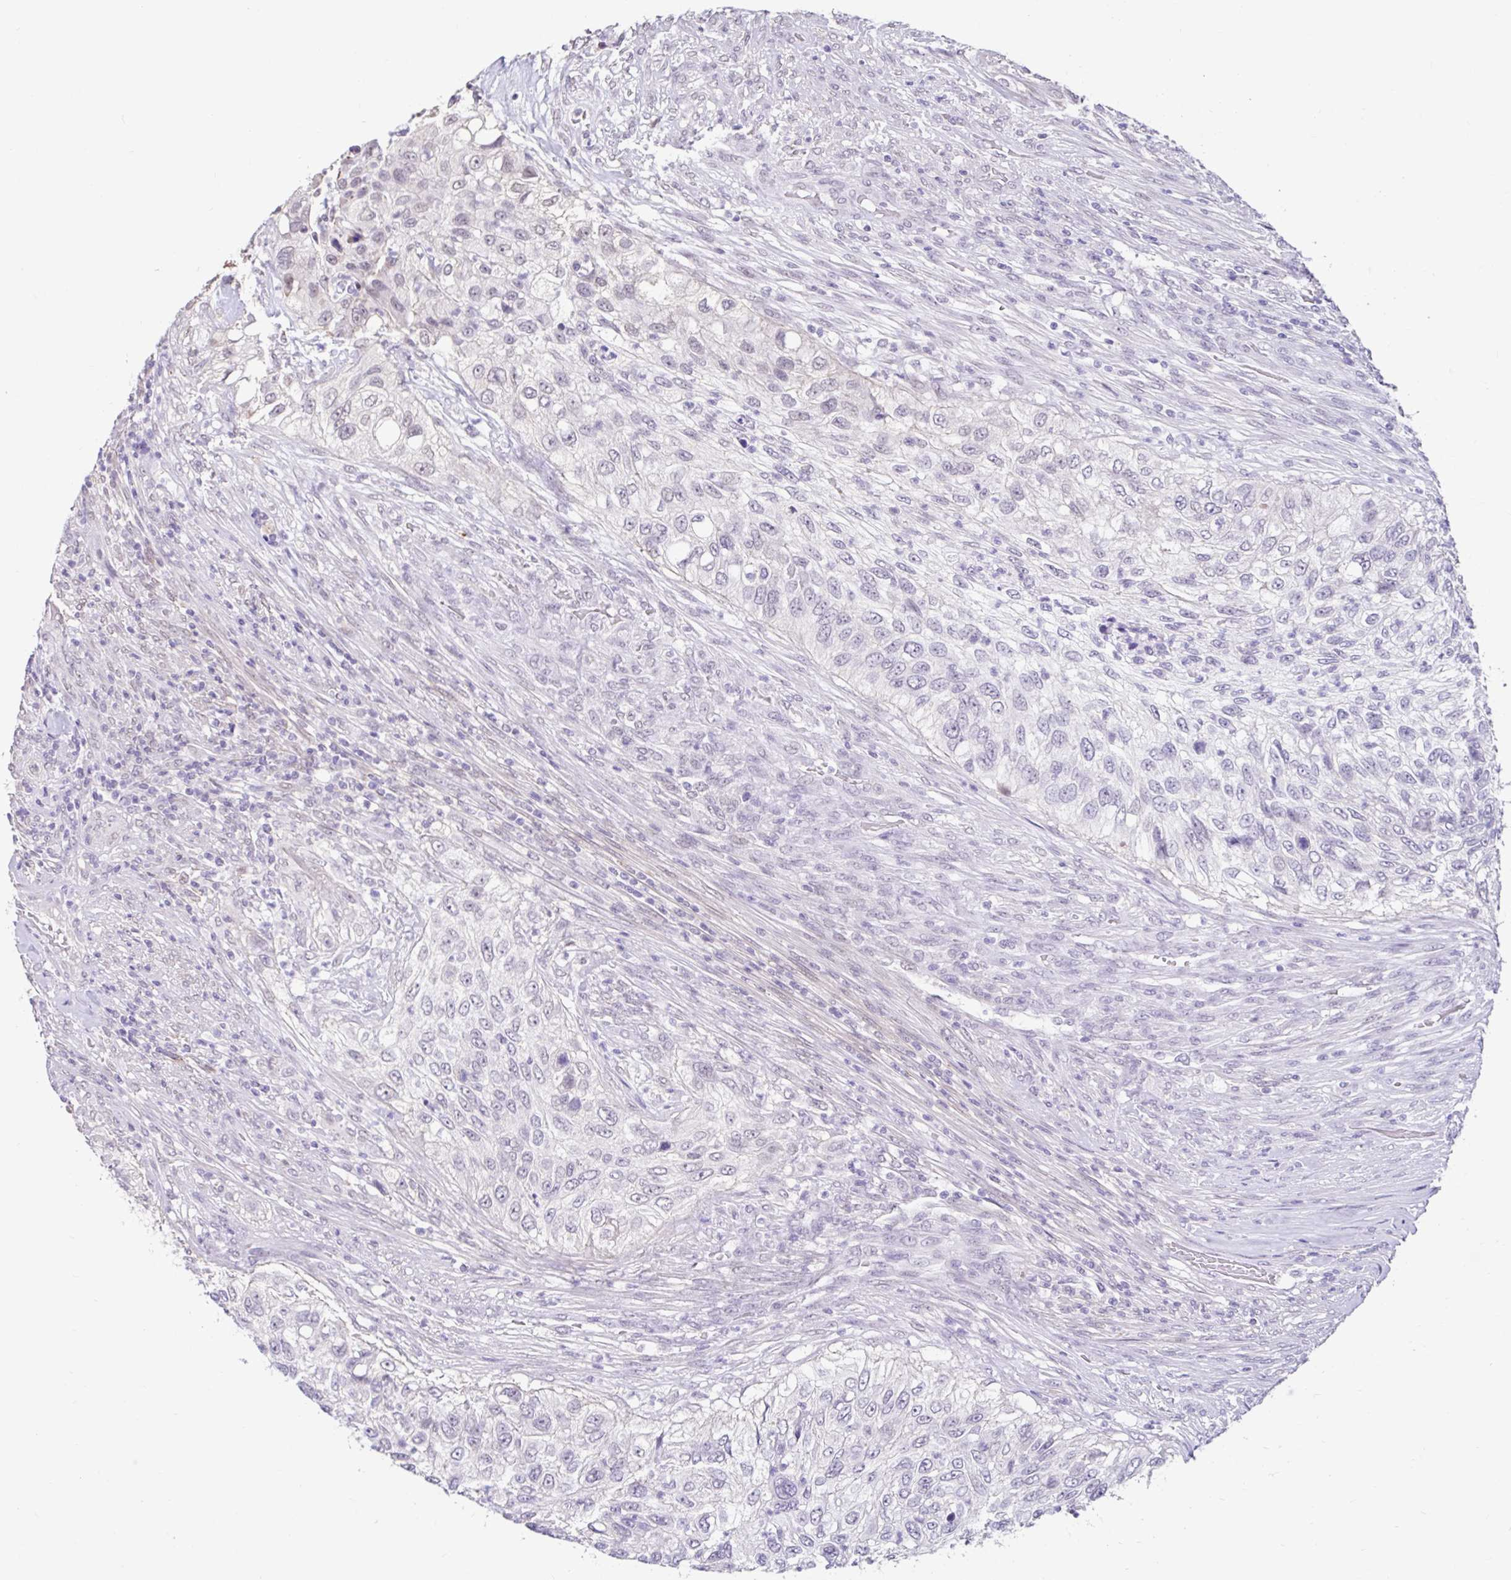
{"staining": {"intensity": "negative", "quantity": "none", "location": "none"}, "tissue": "urothelial cancer", "cell_type": "Tumor cells", "image_type": "cancer", "snomed": [{"axis": "morphology", "description": "Urothelial carcinoma, High grade"}, {"axis": "topography", "description": "Urinary bladder"}], "caption": "Urothelial cancer was stained to show a protein in brown. There is no significant staining in tumor cells.", "gene": "DCAF17", "patient": {"sex": "female", "age": 60}}